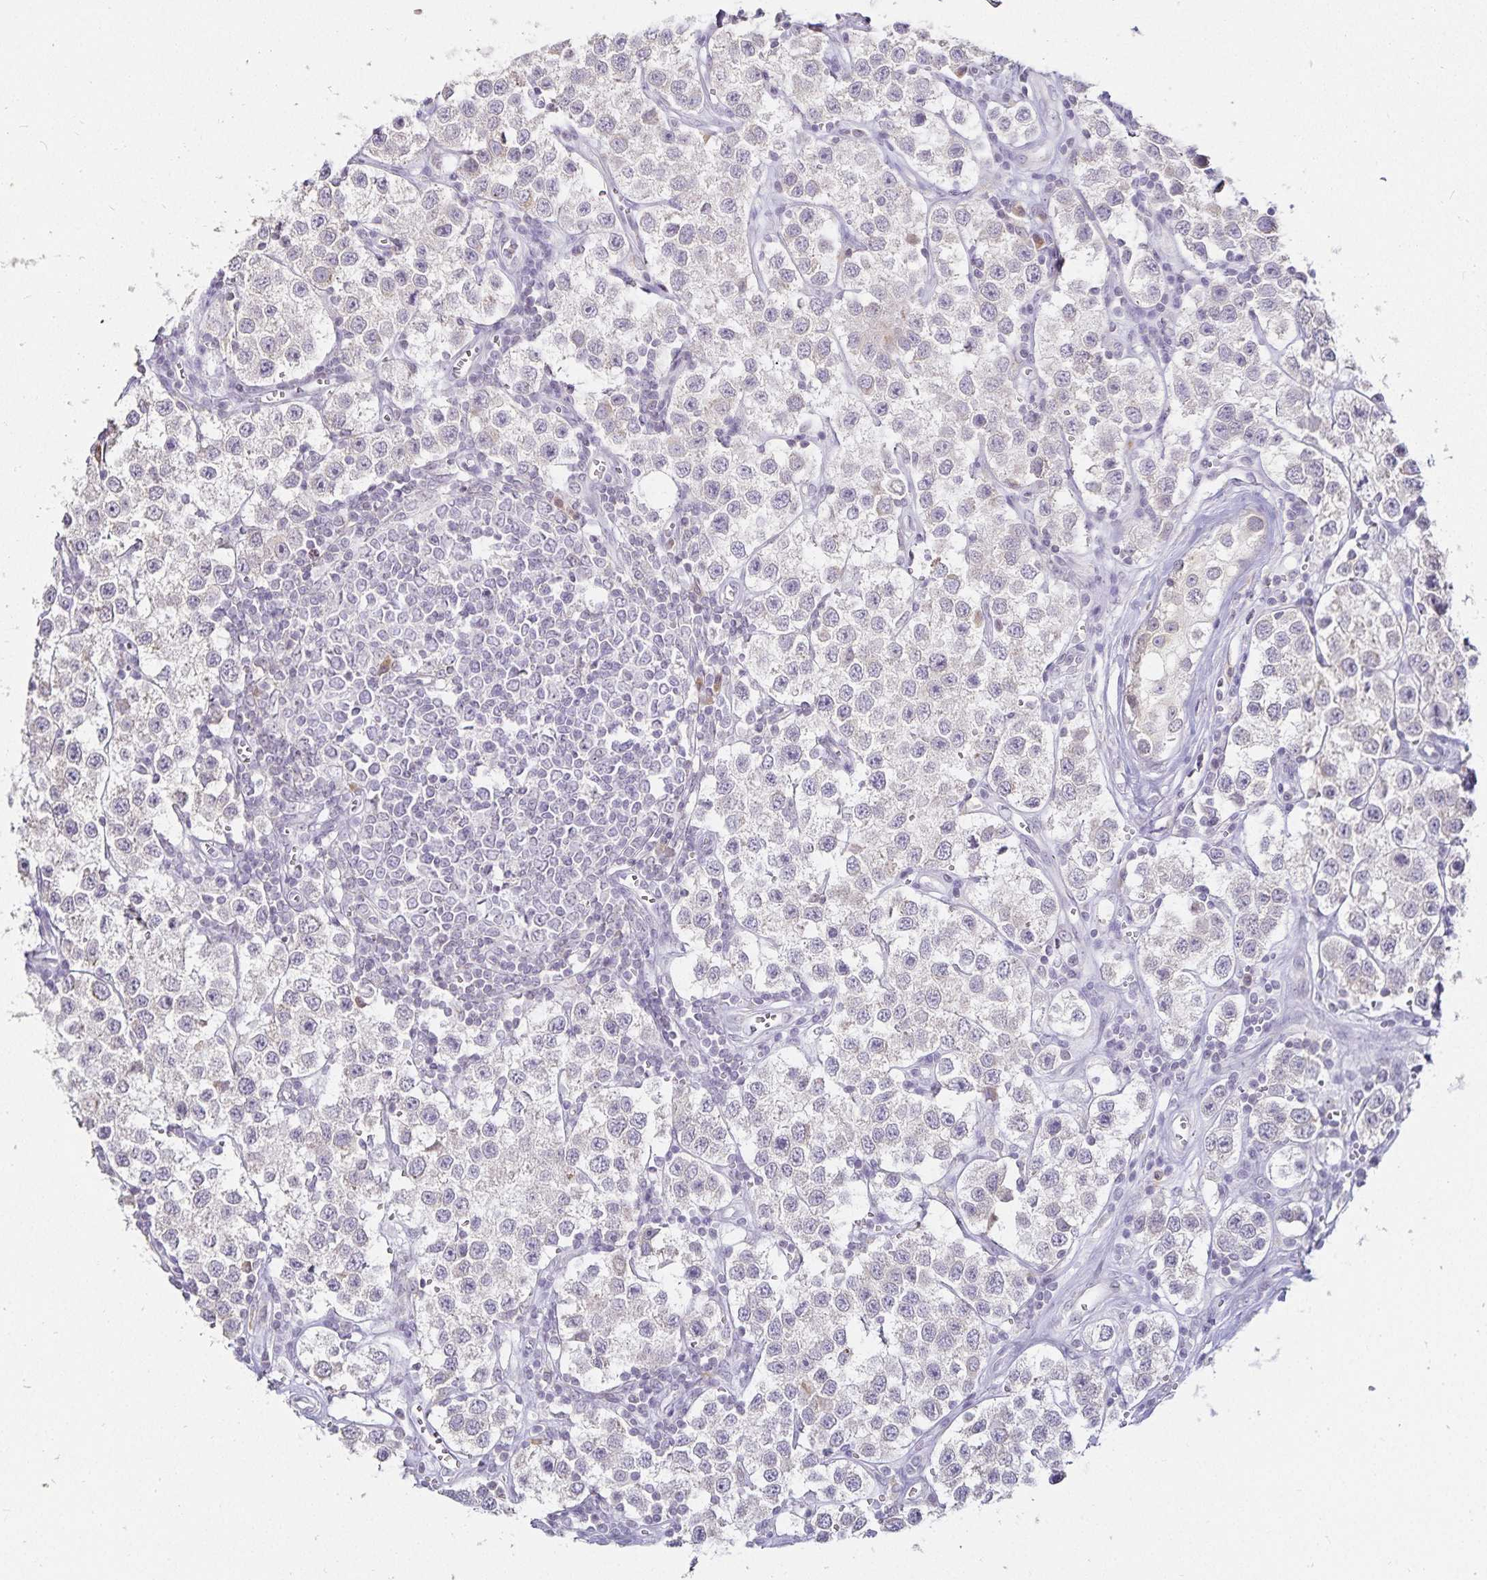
{"staining": {"intensity": "negative", "quantity": "none", "location": "none"}, "tissue": "testis cancer", "cell_type": "Tumor cells", "image_type": "cancer", "snomed": [{"axis": "morphology", "description": "Seminoma, NOS"}, {"axis": "topography", "description": "Testis"}], "caption": "Immunohistochemical staining of testis cancer (seminoma) shows no significant staining in tumor cells.", "gene": "GP2", "patient": {"sex": "male", "age": 34}}